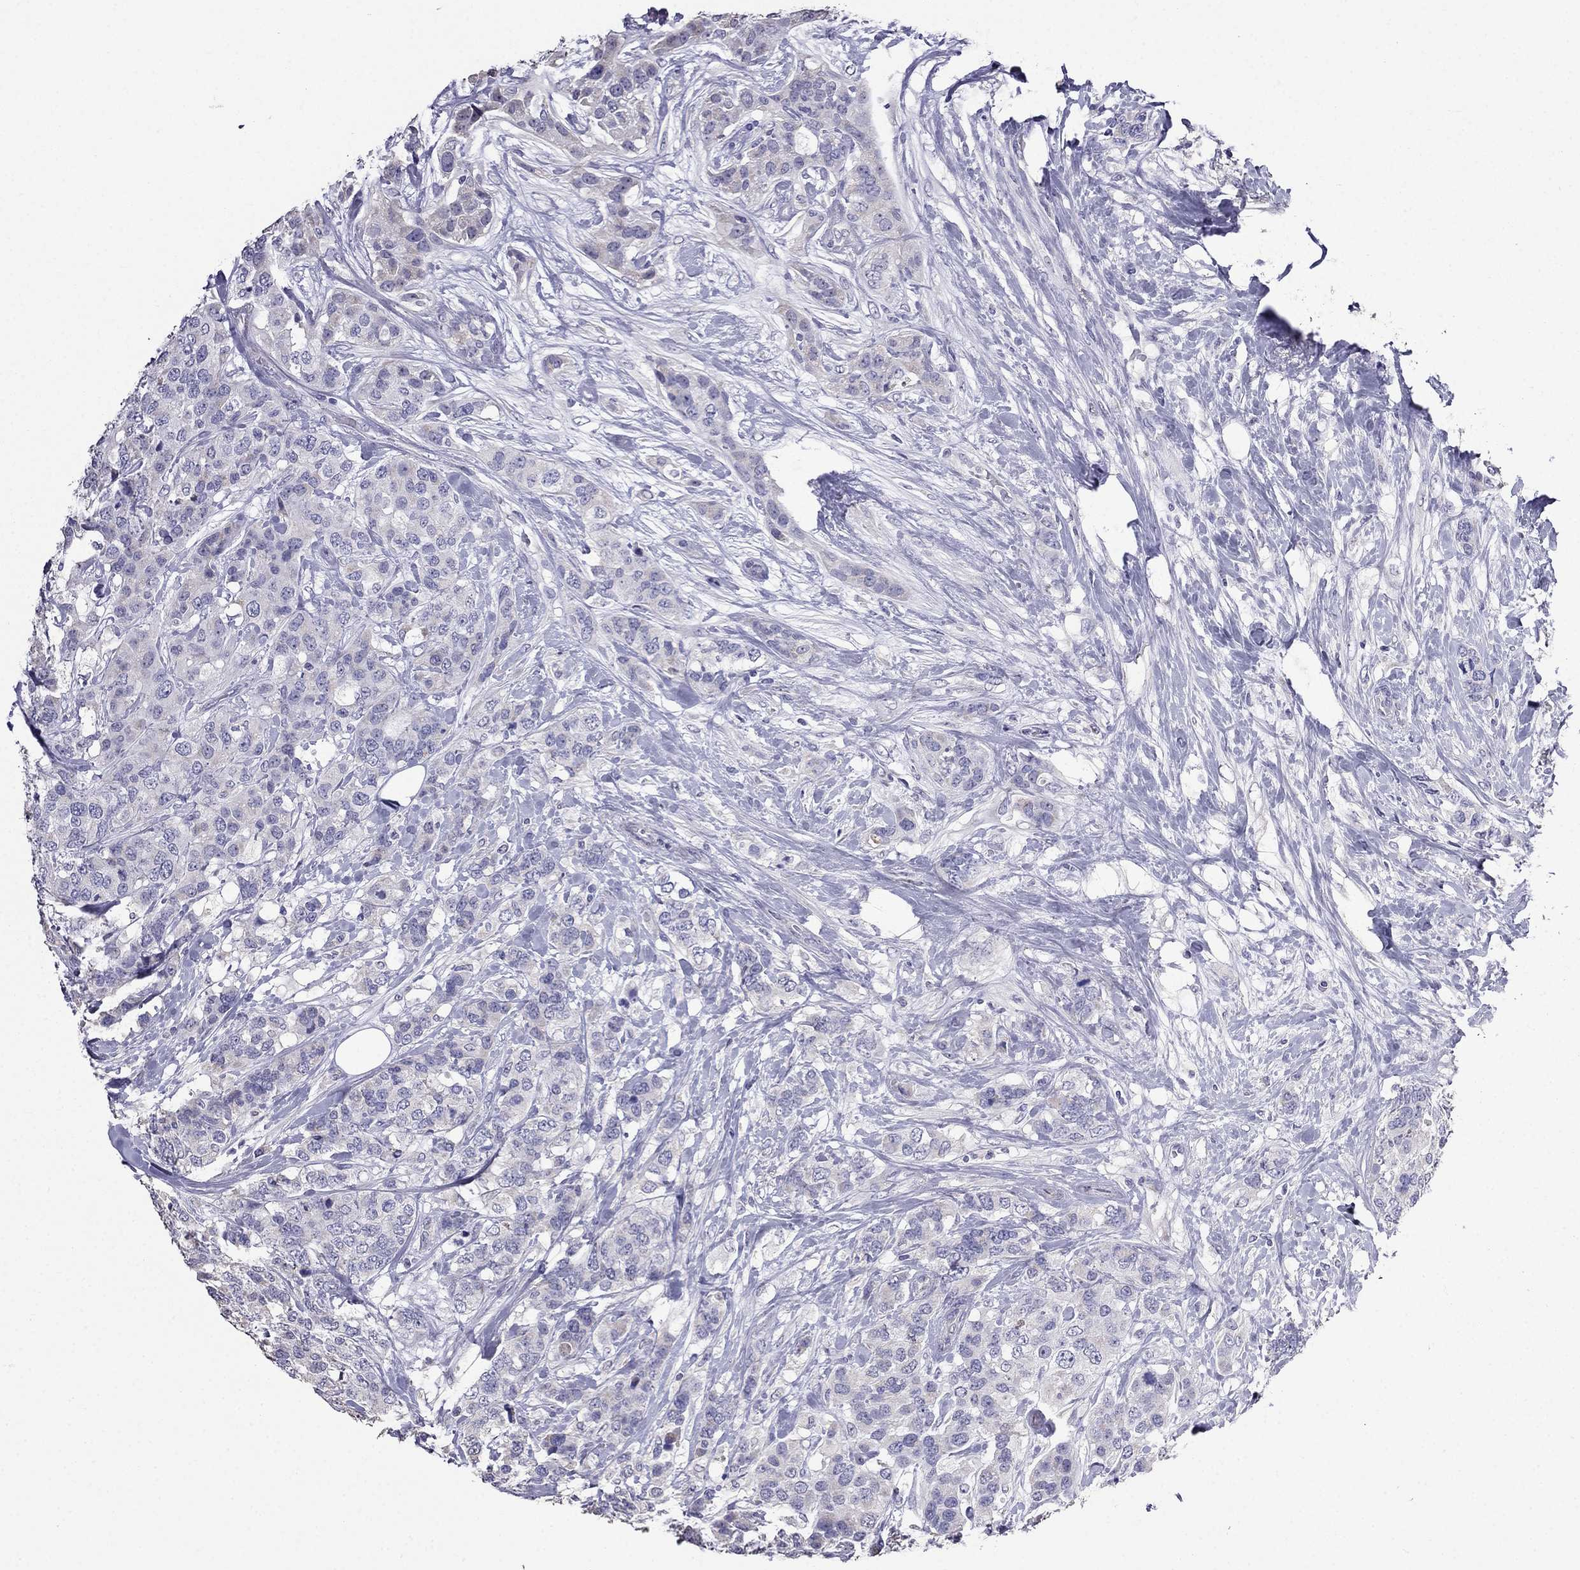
{"staining": {"intensity": "negative", "quantity": "none", "location": "none"}, "tissue": "breast cancer", "cell_type": "Tumor cells", "image_type": "cancer", "snomed": [{"axis": "morphology", "description": "Lobular carcinoma"}, {"axis": "topography", "description": "Breast"}], "caption": "Tumor cells show no significant protein positivity in lobular carcinoma (breast).", "gene": "AK5", "patient": {"sex": "female", "age": 59}}